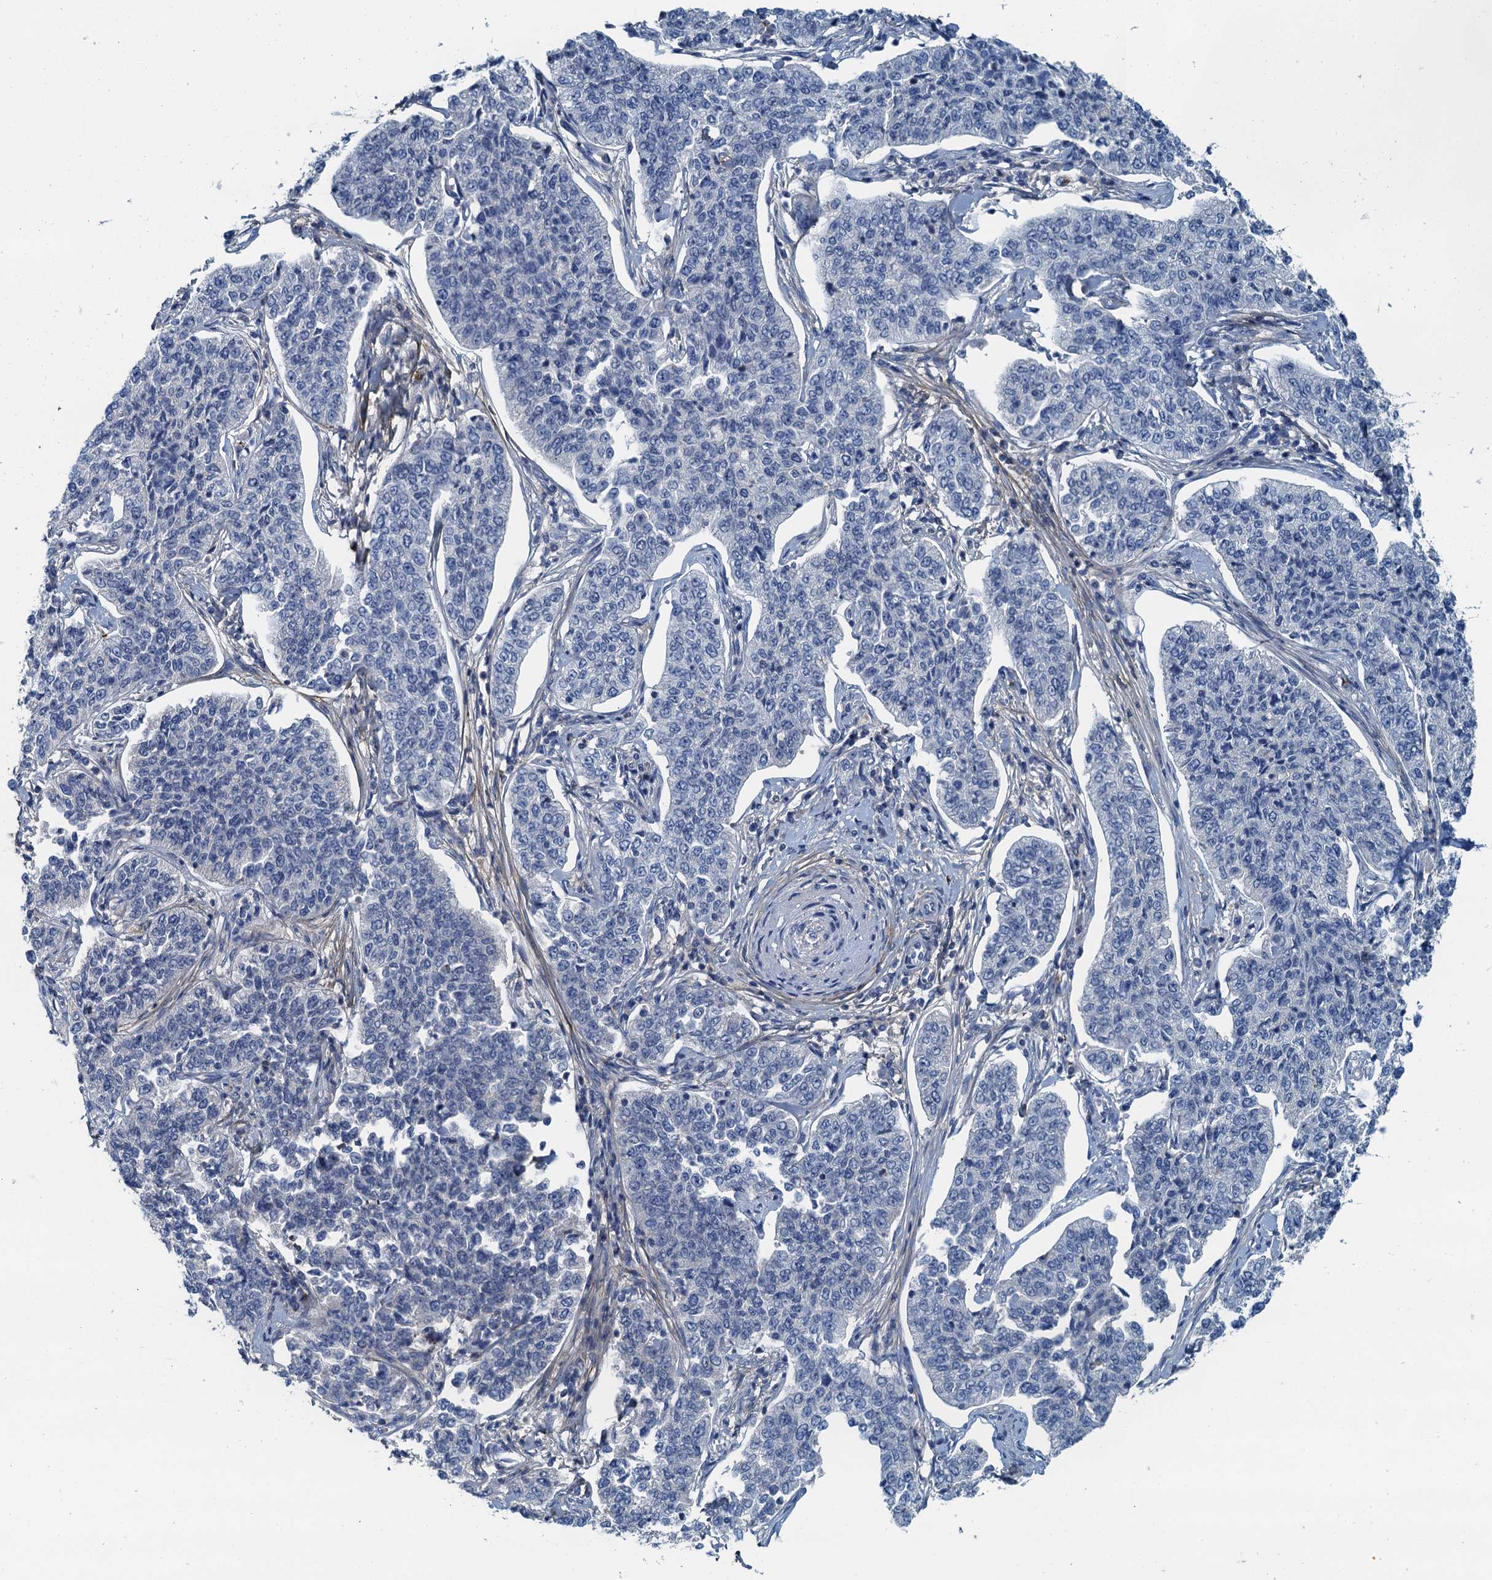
{"staining": {"intensity": "negative", "quantity": "none", "location": "none"}, "tissue": "cervical cancer", "cell_type": "Tumor cells", "image_type": "cancer", "snomed": [{"axis": "morphology", "description": "Squamous cell carcinoma, NOS"}, {"axis": "topography", "description": "Cervix"}], "caption": "High power microscopy micrograph of an IHC photomicrograph of cervical squamous cell carcinoma, revealing no significant expression in tumor cells. (DAB immunohistochemistry with hematoxylin counter stain).", "gene": "THAP10", "patient": {"sex": "female", "age": 35}}